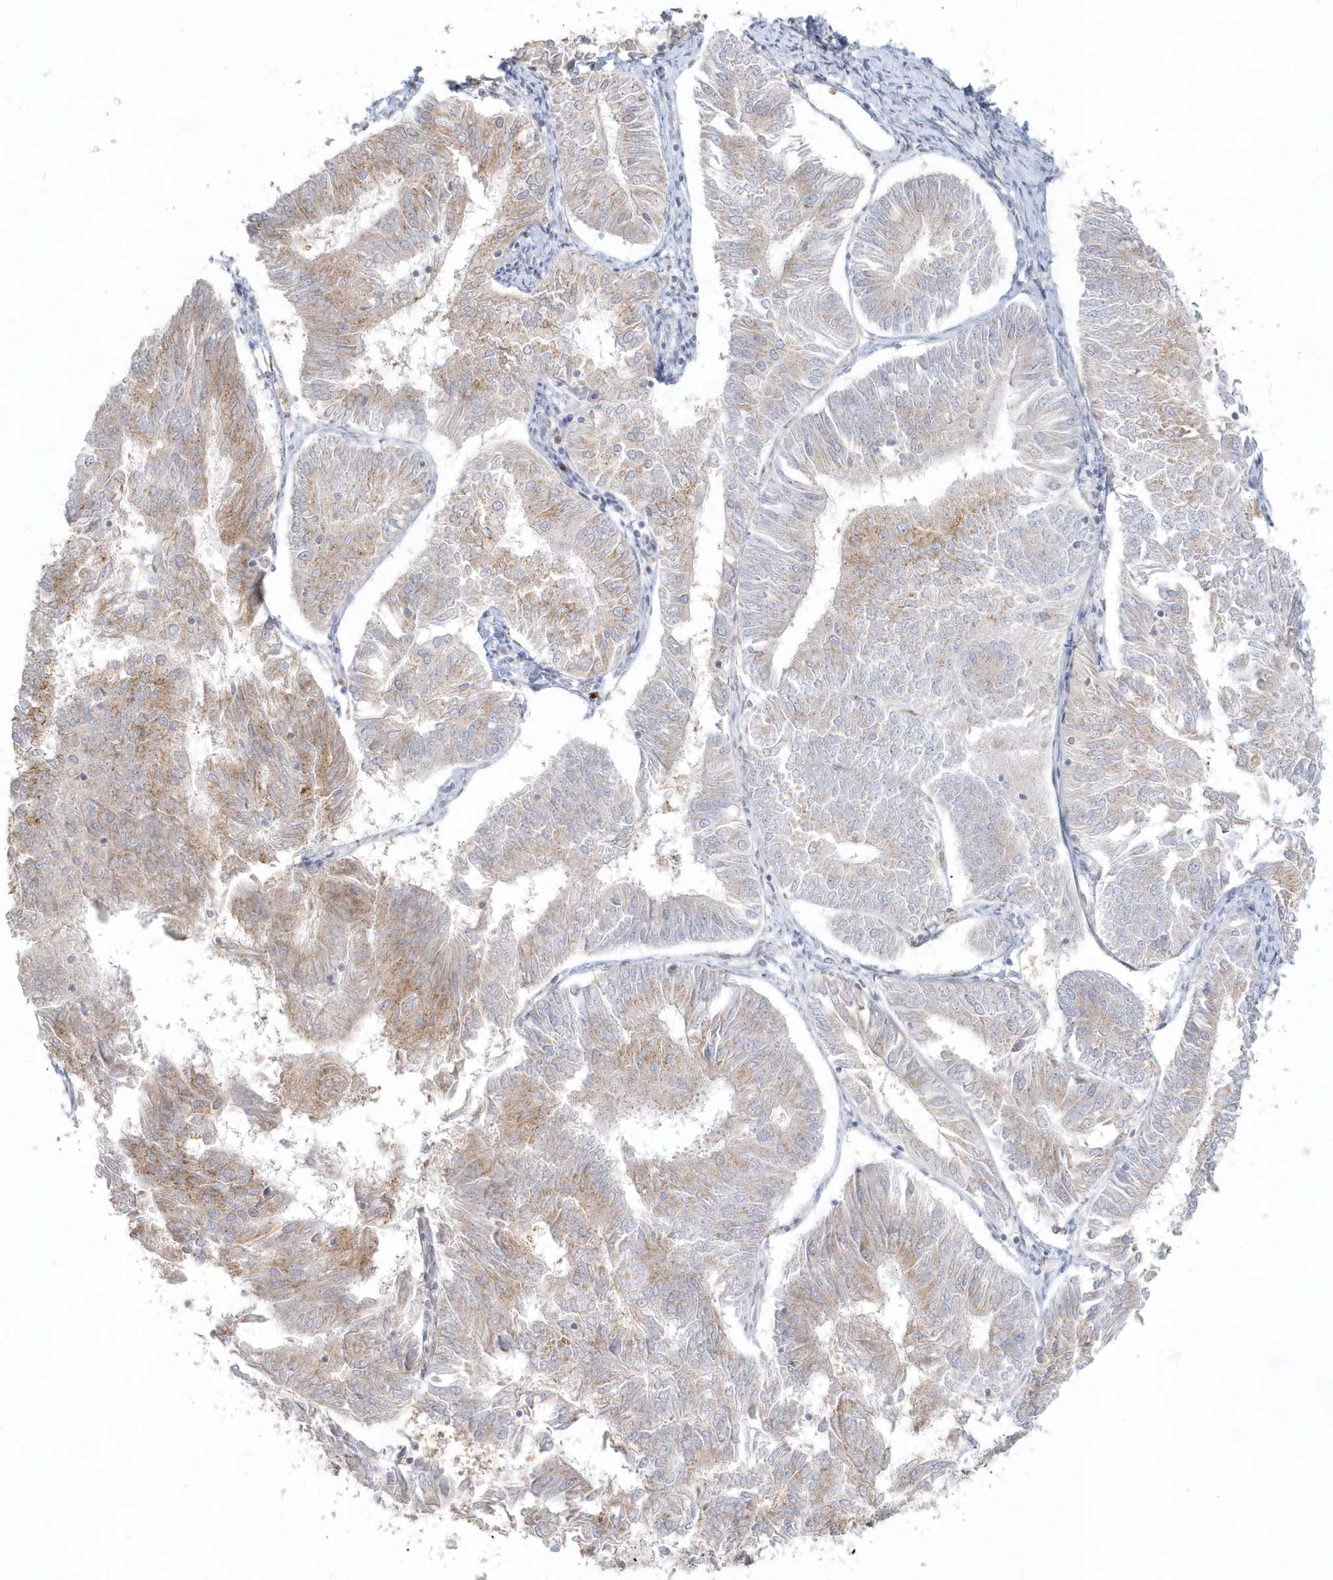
{"staining": {"intensity": "moderate", "quantity": "25%-75%", "location": "cytoplasmic/membranous"}, "tissue": "endometrial cancer", "cell_type": "Tumor cells", "image_type": "cancer", "snomed": [{"axis": "morphology", "description": "Adenocarcinoma, NOS"}, {"axis": "topography", "description": "Endometrium"}], "caption": "This histopathology image shows immunohistochemistry (IHC) staining of human endometrial cancer, with medium moderate cytoplasmic/membranous positivity in approximately 25%-75% of tumor cells.", "gene": "DHFR", "patient": {"sex": "female", "age": 58}}